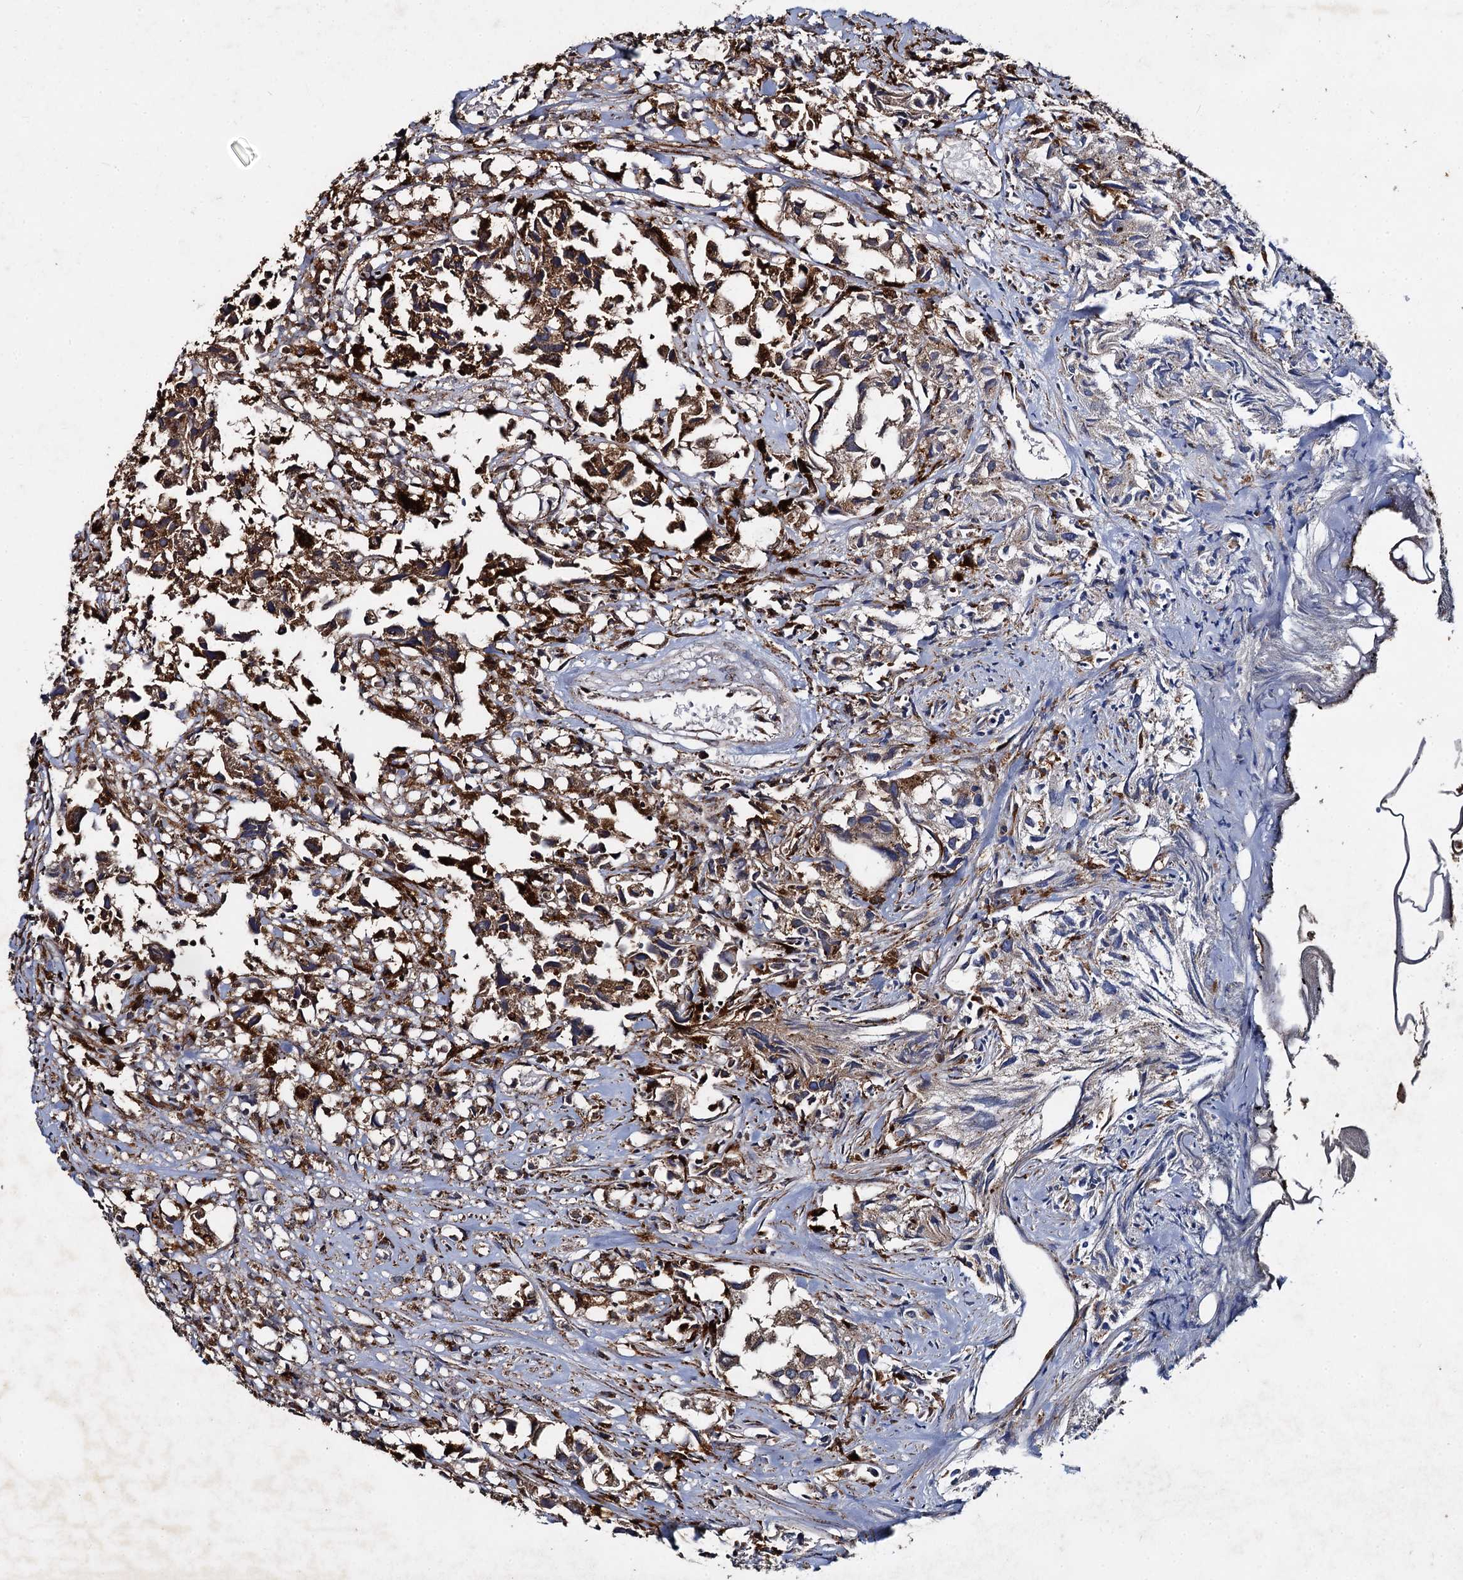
{"staining": {"intensity": "strong", "quantity": ">75%", "location": "cytoplasmic/membranous"}, "tissue": "urothelial cancer", "cell_type": "Tumor cells", "image_type": "cancer", "snomed": [{"axis": "morphology", "description": "Urothelial carcinoma, High grade"}, {"axis": "topography", "description": "Urinary bladder"}], "caption": "Immunohistochemistry staining of urothelial cancer, which demonstrates high levels of strong cytoplasmic/membranous staining in approximately >75% of tumor cells indicating strong cytoplasmic/membranous protein staining. The staining was performed using DAB (3,3'-diaminobenzidine) (brown) for protein detection and nuclei were counterstained in hematoxylin (blue).", "gene": "GBA1", "patient": {"sex": "female", "age": 75}}